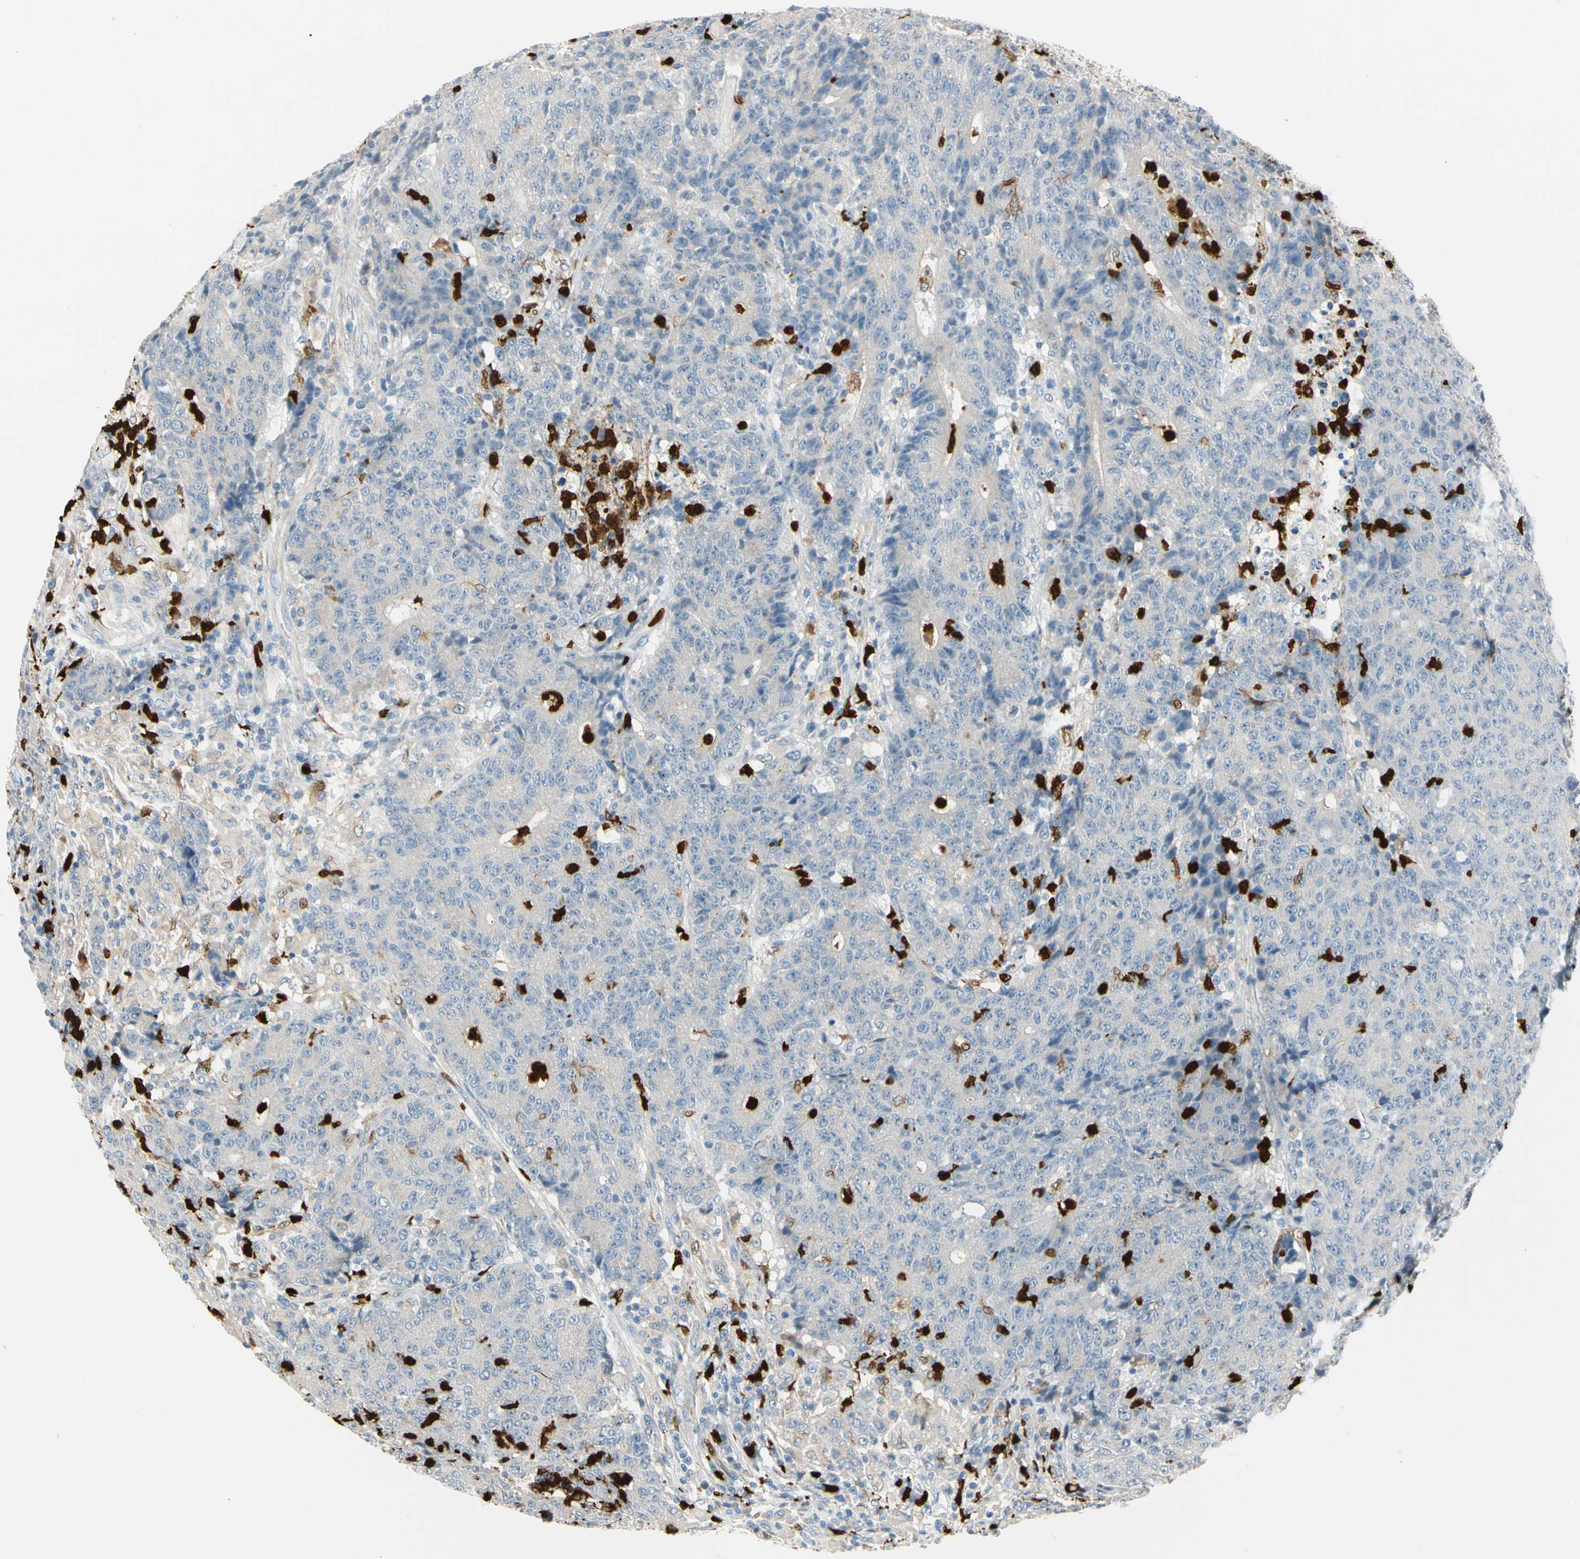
{"staining": {"intensity": "weak", "quantity": "<25%", "location": "cytoplasmic/membranous"}, "tissue": "colorectal cancer", "cell_type": "Tumor cells", "image_type": "cancer", "snomed": [{"axis": "morphology", "description": "Normal tissue, NOS"}, {"axis": "morphology", "description": "Adenocarcinoma, NOS"}, {"axis": "topography", "description": "Colon"}], "caption": "Colorectal cancer (adenocarcinoma) stained for a protein using immunohistochemistry displays no expression tumor cells.", "gene": "TRAF5", "patient": {"sex": "female", "age": 75}}